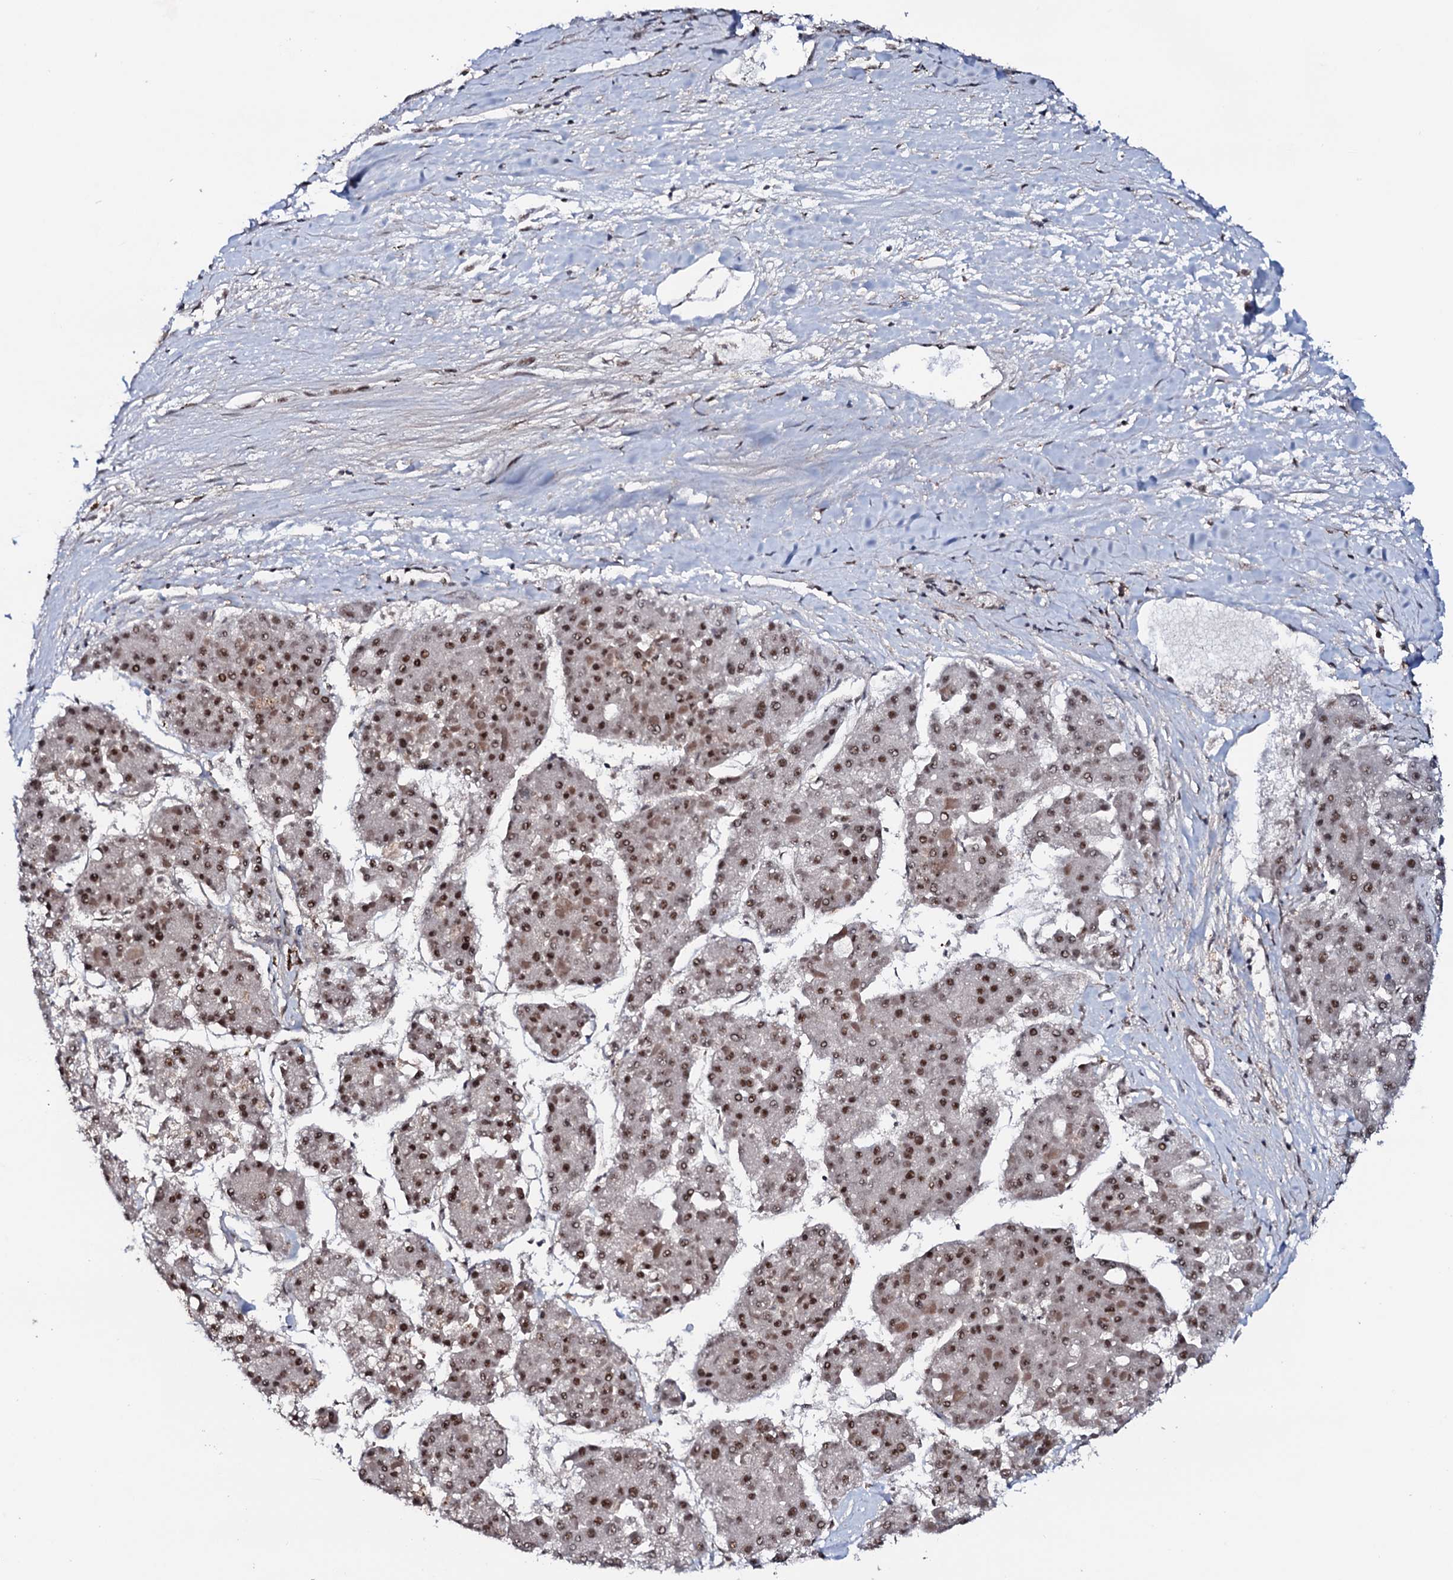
{"staining": {"intensity": "moderate", "quantity": ">75%", "location": "nuclear"}, "tissue": "liver cancer", "cell_type": "Tumor cells", "image_type": "cancer", "snomed": [{"axis": "morphology", "description": "Carcinoma, Hepatocellular, NOS"}, {"axis": "topography", "description": "Liver"}], "caption": "Liver hepatocellular carcinoma stained for a protein demonstrates moderate nuclear positivity in tumor cells. (Brightfield microscopy of DAB IHC at high magnification).", "gene": "PRPF18", "patient": {"sex": "female", "age": 73}}